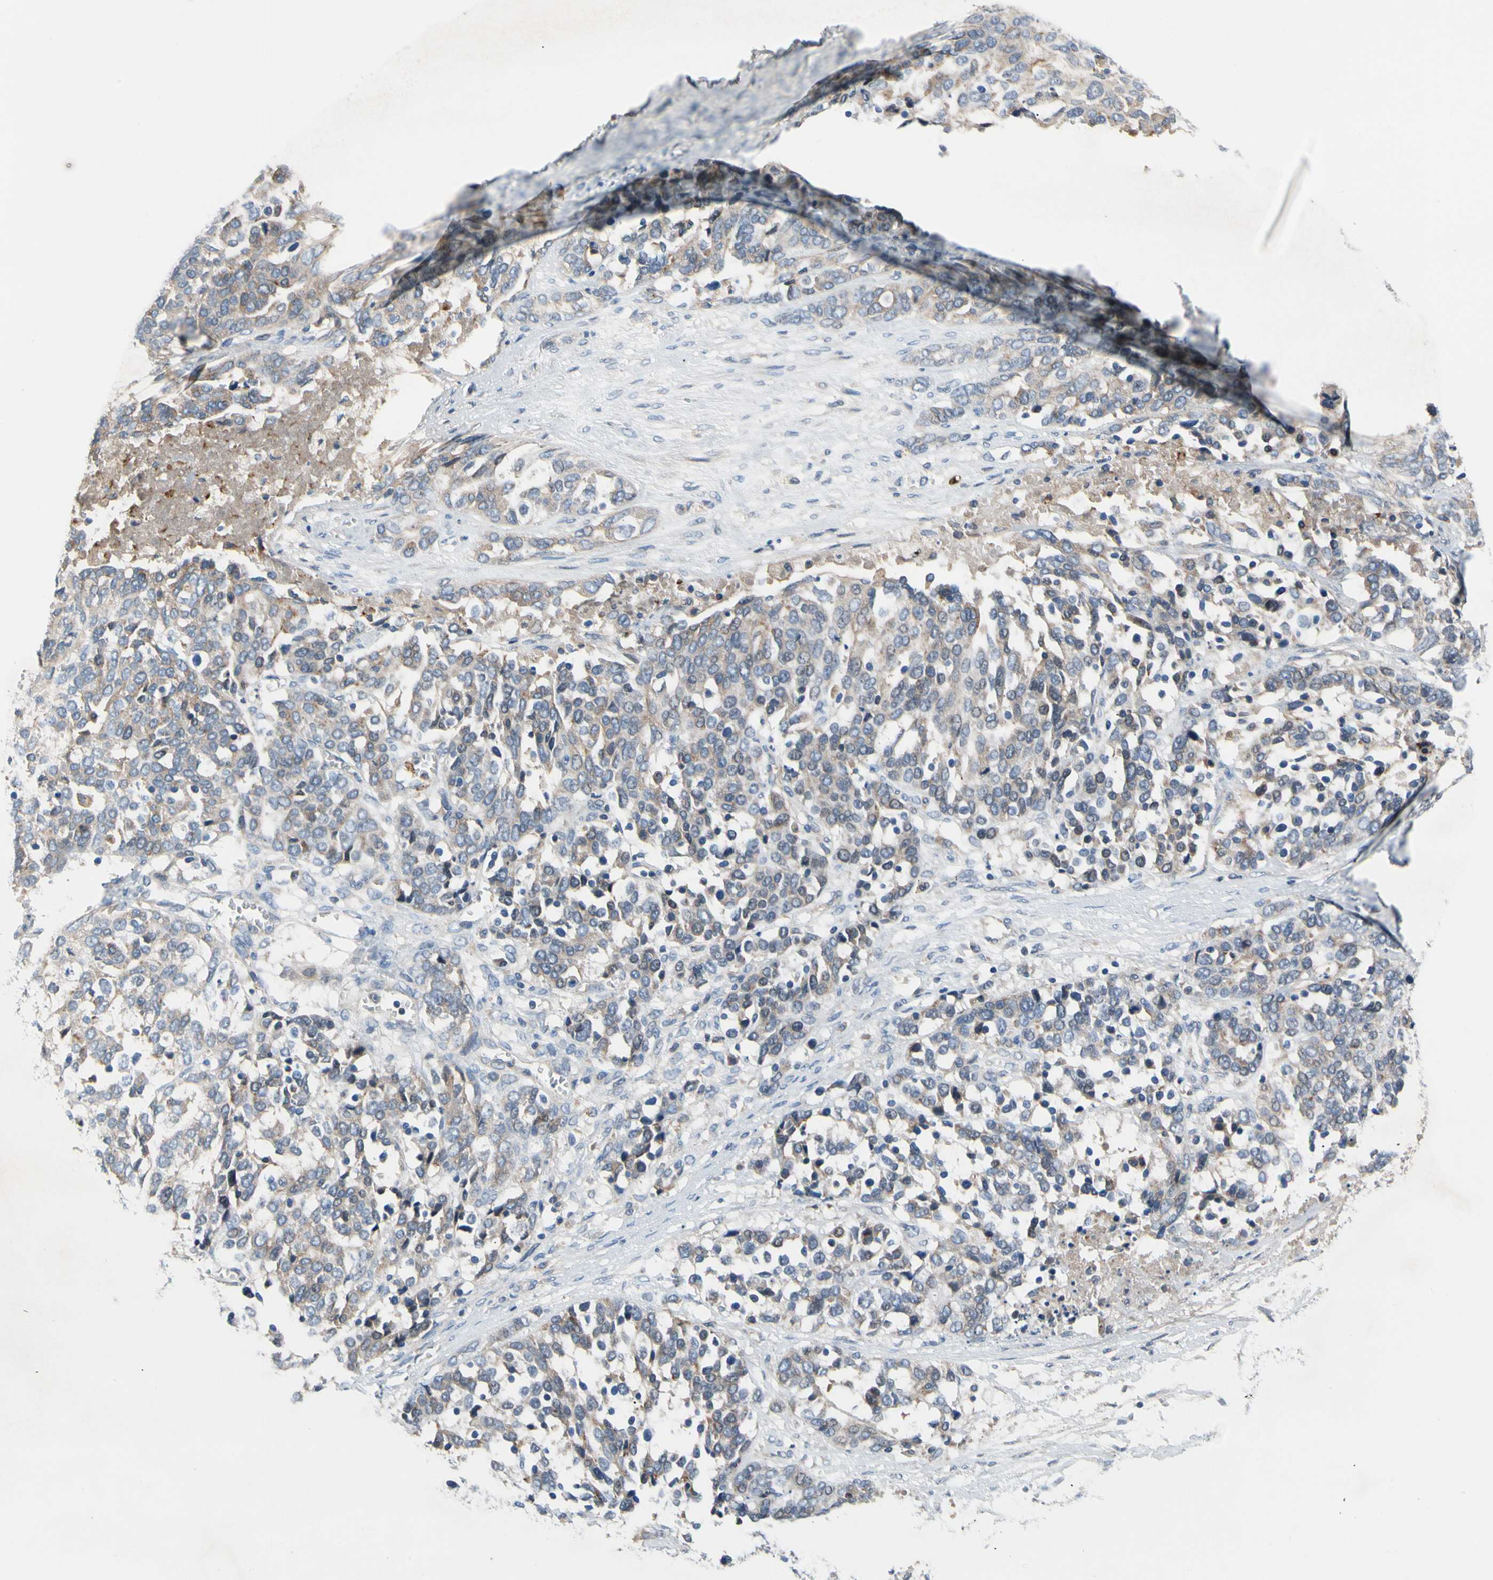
{"staining": {"intensity": "weak", "quantity": "<25%", "location": "cytoplasmic/membranous"}, "tissue": "ovarian cancer", "cell_type": "Tumor cells", "image_type": "cancer", "snomed": [{"axis": "morphology", "description": "Cystadenocarcinoma, serous, NOS"}, {"axis": "topography", "description": "Ovary"}], "caption": "Immunohistochemical staining of serous cystadenocarcinoma (ovarian) reveals no significant staining in tumor cells.", "gene": "HJURP", "patient": {"sex": "female", "age": 44}}